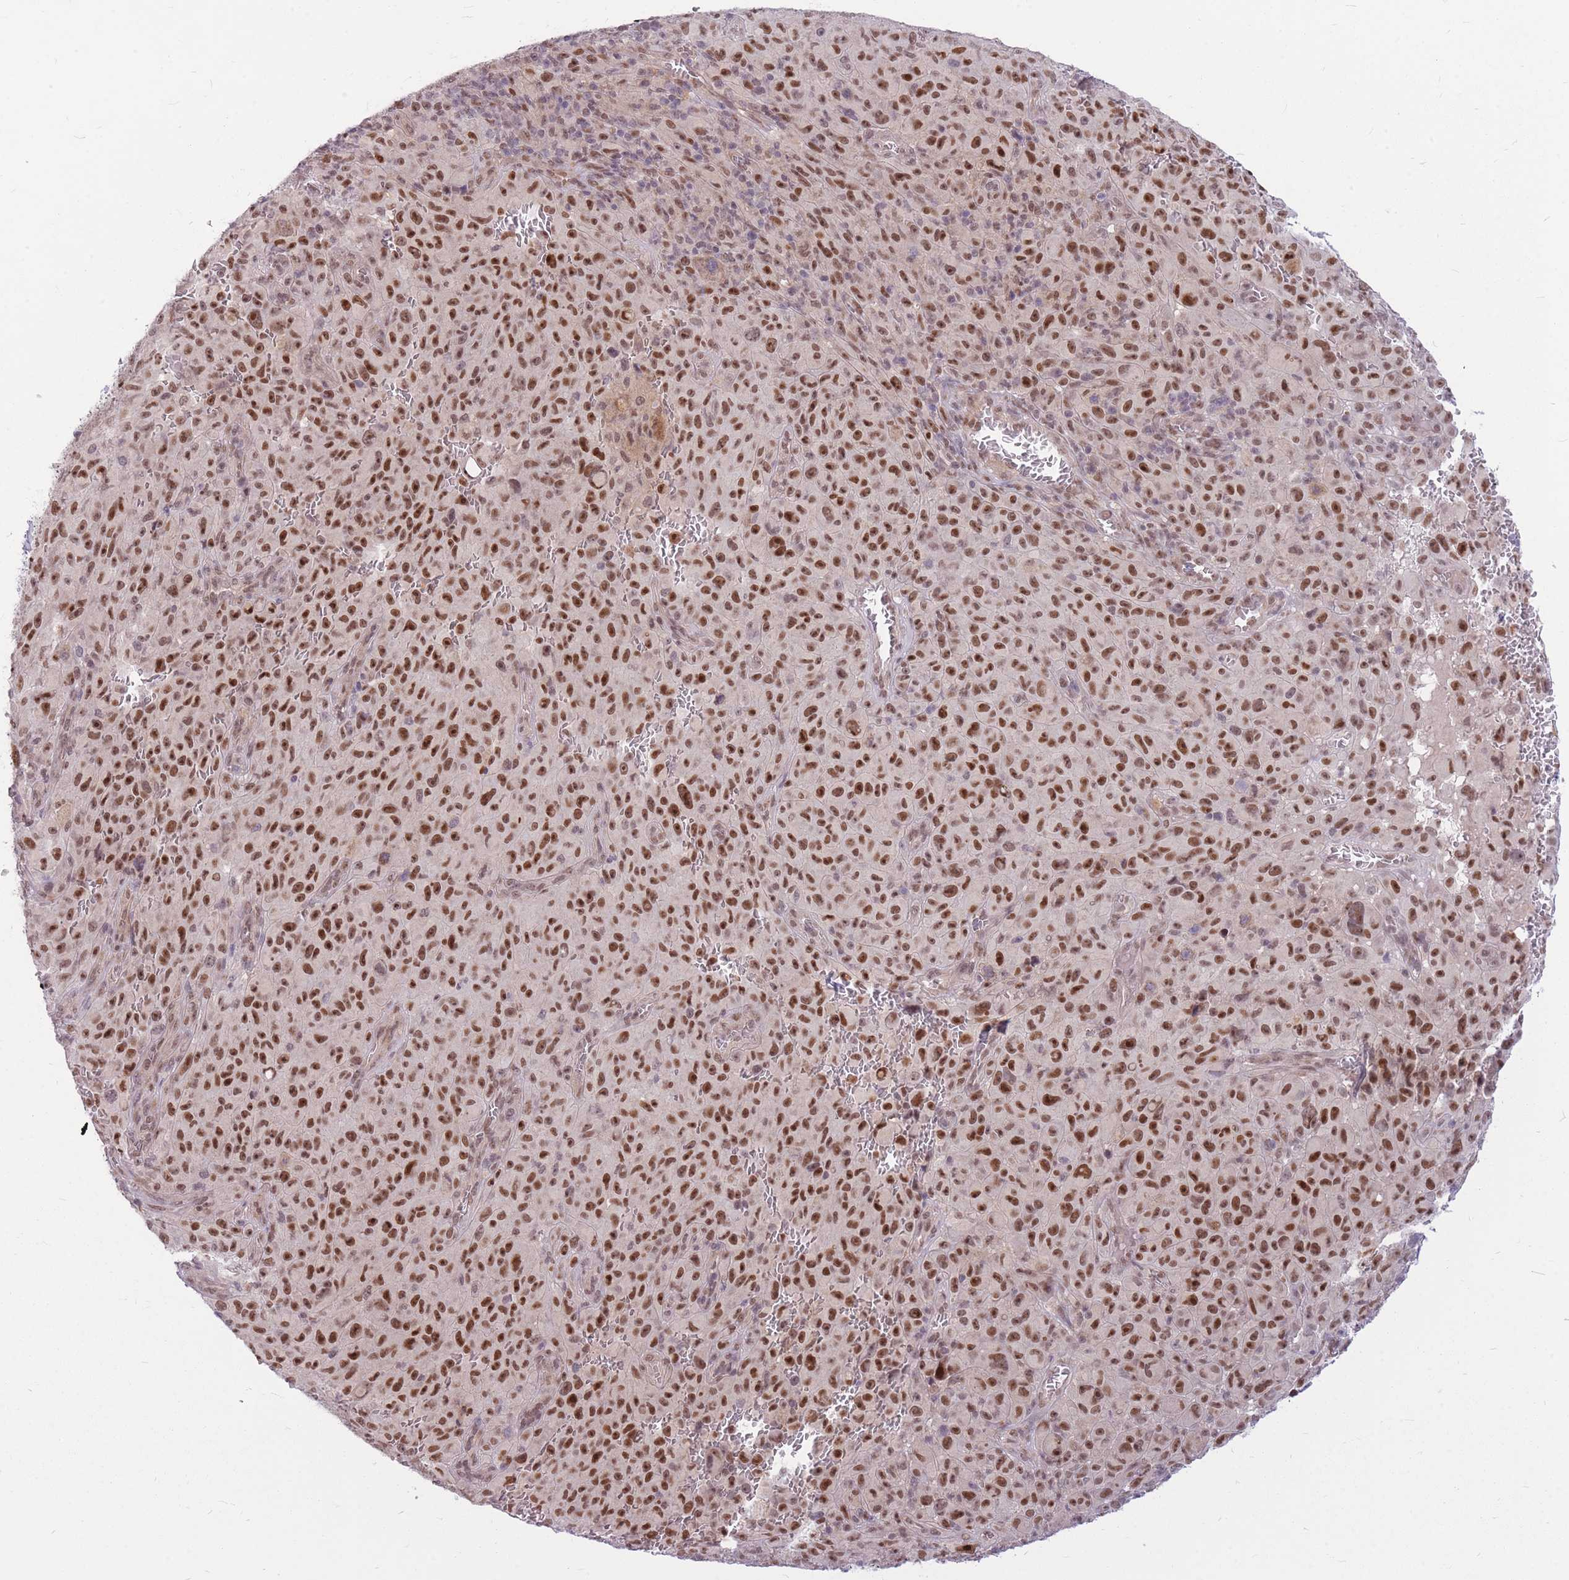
{"staining": {"intensity": "strong", "quantity": ">75%", "location": "nuclear"}, "tissue": "melanoma", "cell_type": "Tumor cells", "image_type": "cancer", "snomed": [{"axis": "morphology", "description": "Malignant melanoma, NOS"}, {"axis": "topography", "description": "Skin"}], "caption": "The photomicrograph displays staining of melanoma, revealing strong nuclear protein expression (brown color) within tumor cells.", "gene": "ERCC2", "patient": {"sex": "female", "age": 82}}